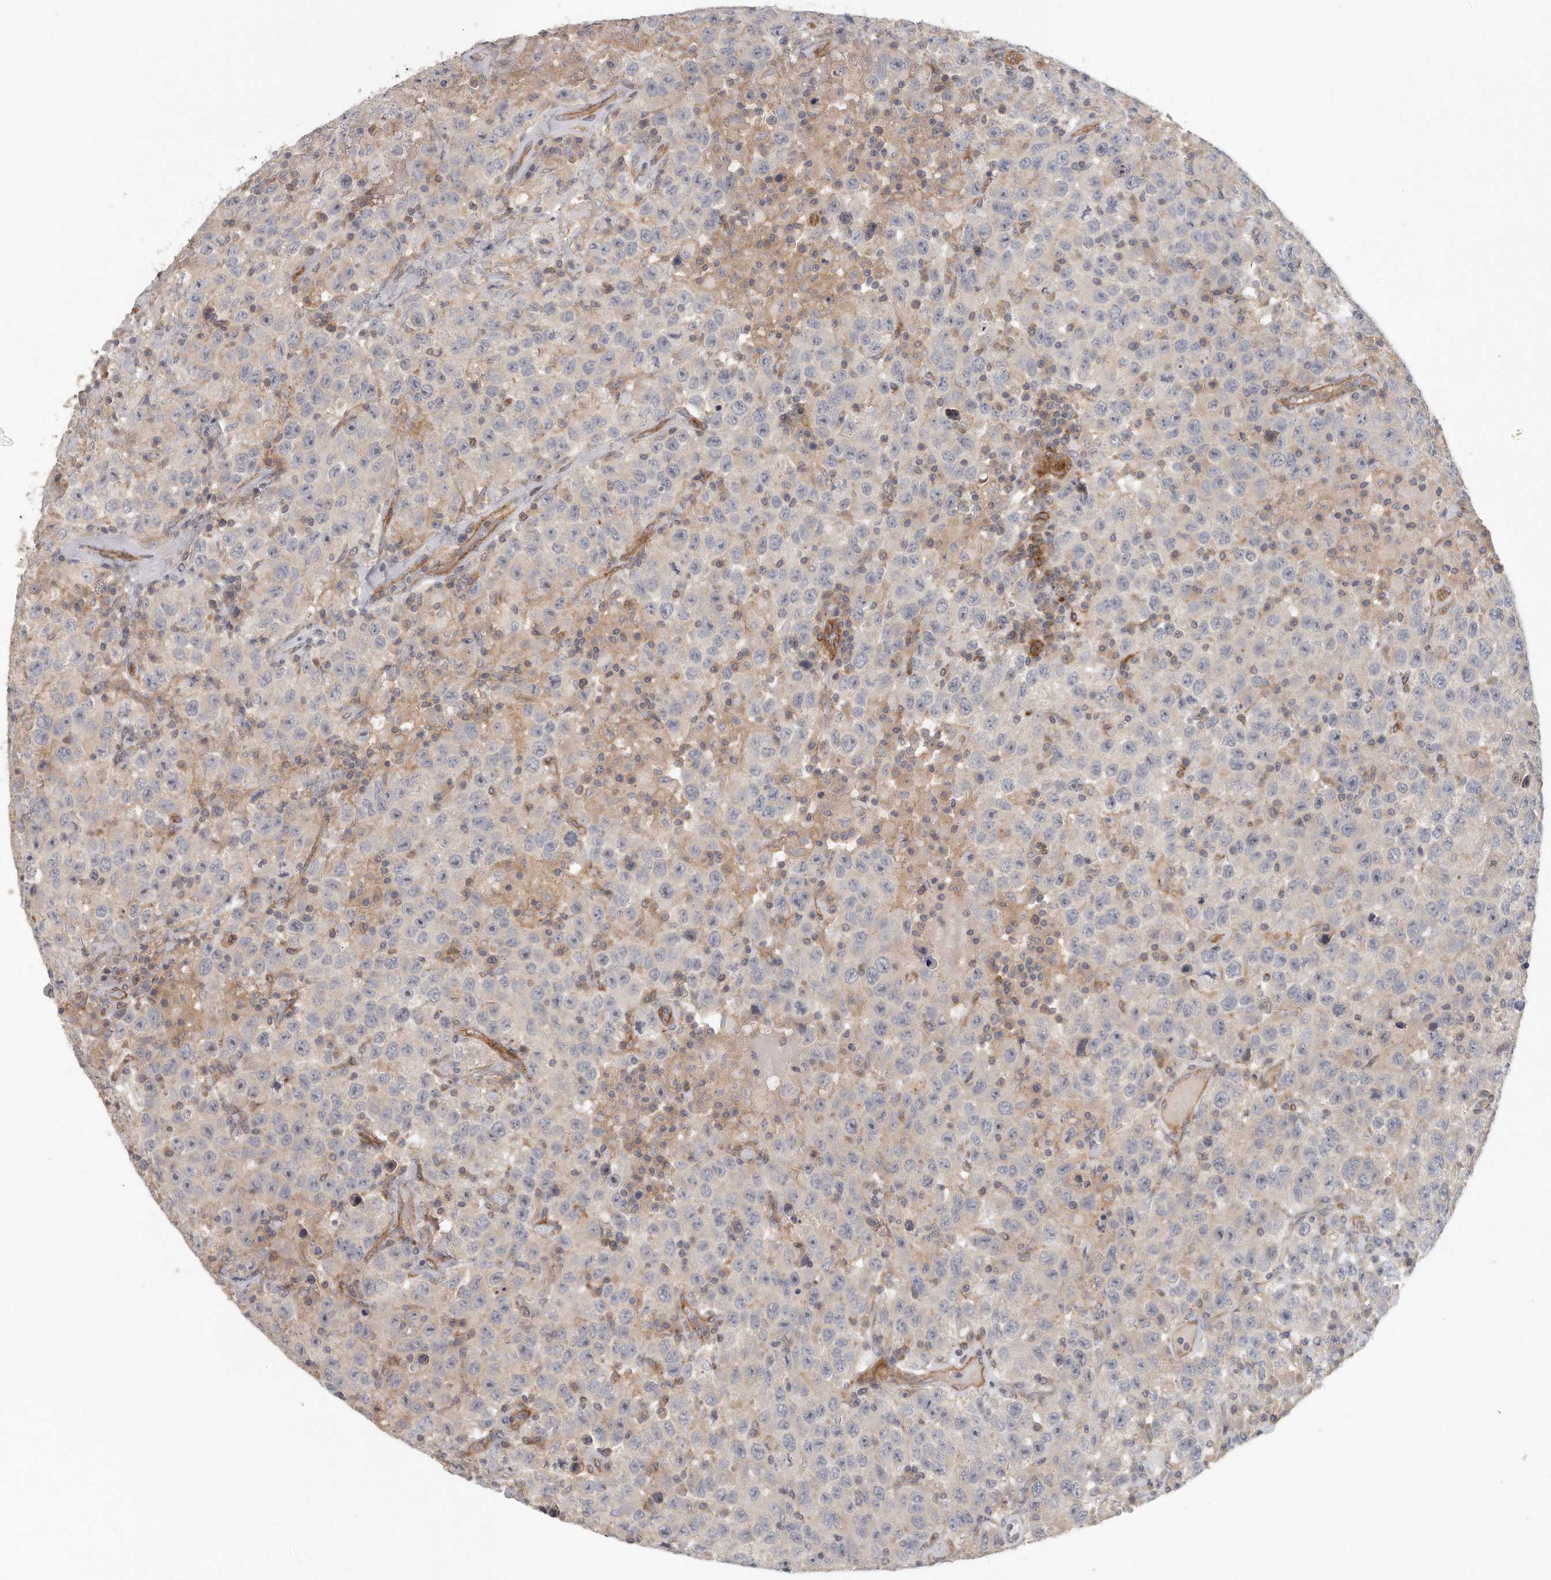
{"staining": {"intensity": "weak", "quantity": "<25%", "location": "cytoplasmic/membranous"}, "tissue": "testis cancer", "cell_type": "Tumor cells", "image_type": "cancer", "snomed": [{"axis": "morphology", "description": "Seminoma, NOS"}, {"axis": "topography", "description": "Testis"}], "caption": "This is an IHC photomicrograph of human testis cancer. There is no staining in tumor cells.", "gene": "MTERF4", "patient": {"sex": "male", "age": 41}}